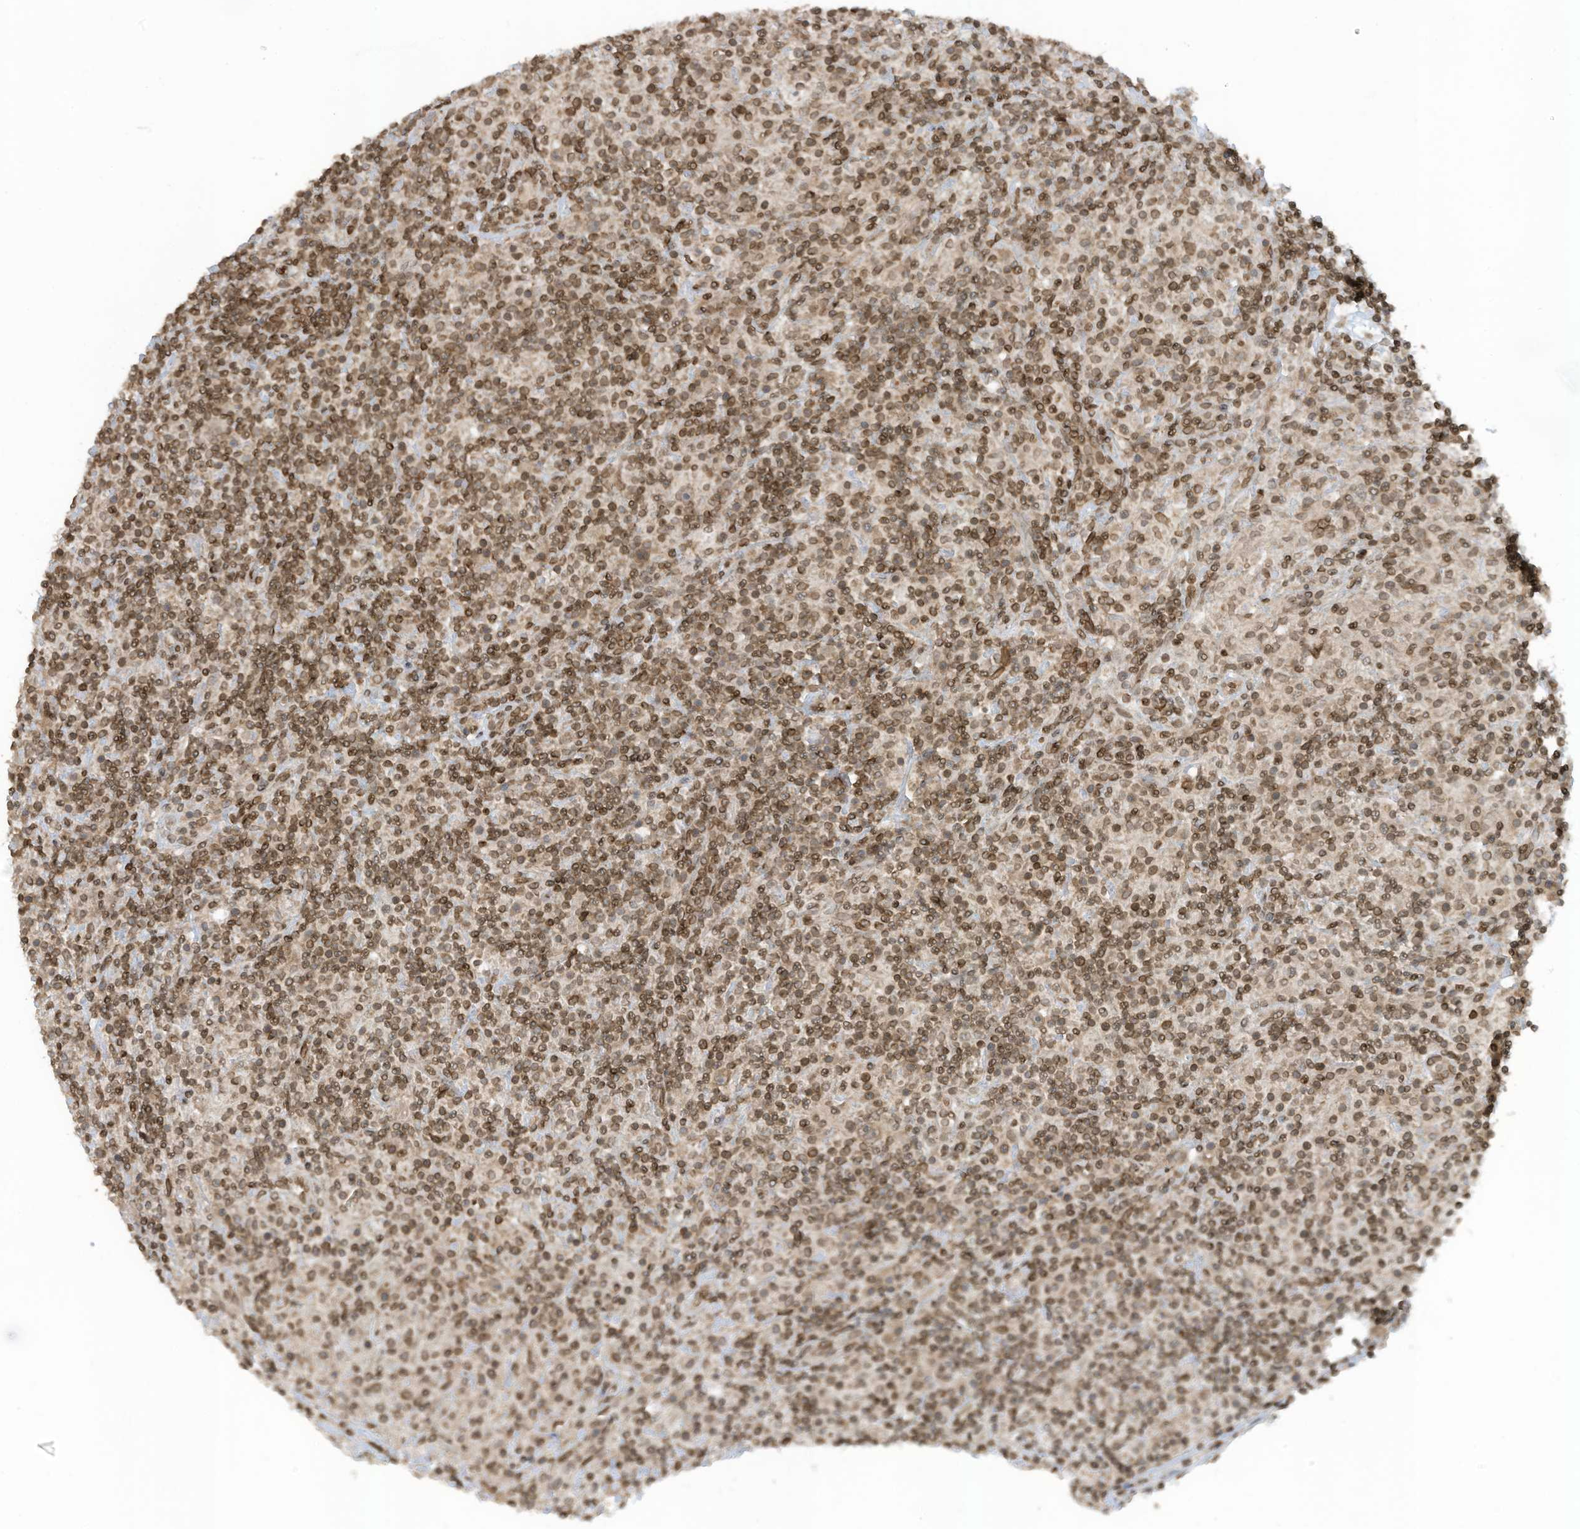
{"staining": {"intensity": "negative", "quantity": "none", "location": "none"}, "tissue": "lymphoma", "cell_type": "Tumor cells", "image_type": "cancer", "snomed": [{"axis": "morphology", "description": "Hodgkin's disease, NOS"}, {"axis": "topography", "description": "Lymph node"}], "caption": "Immunohistochemical staining of lymphoma shows no significant expression in tumor cells. The staining is performed using DAB (3,3'-diaminobenzidine) brown chromogen with nuclei counter-stained in using hematoxylin.", "gene": "RABL3", "patient": {"sex": "male", "age": 70}}